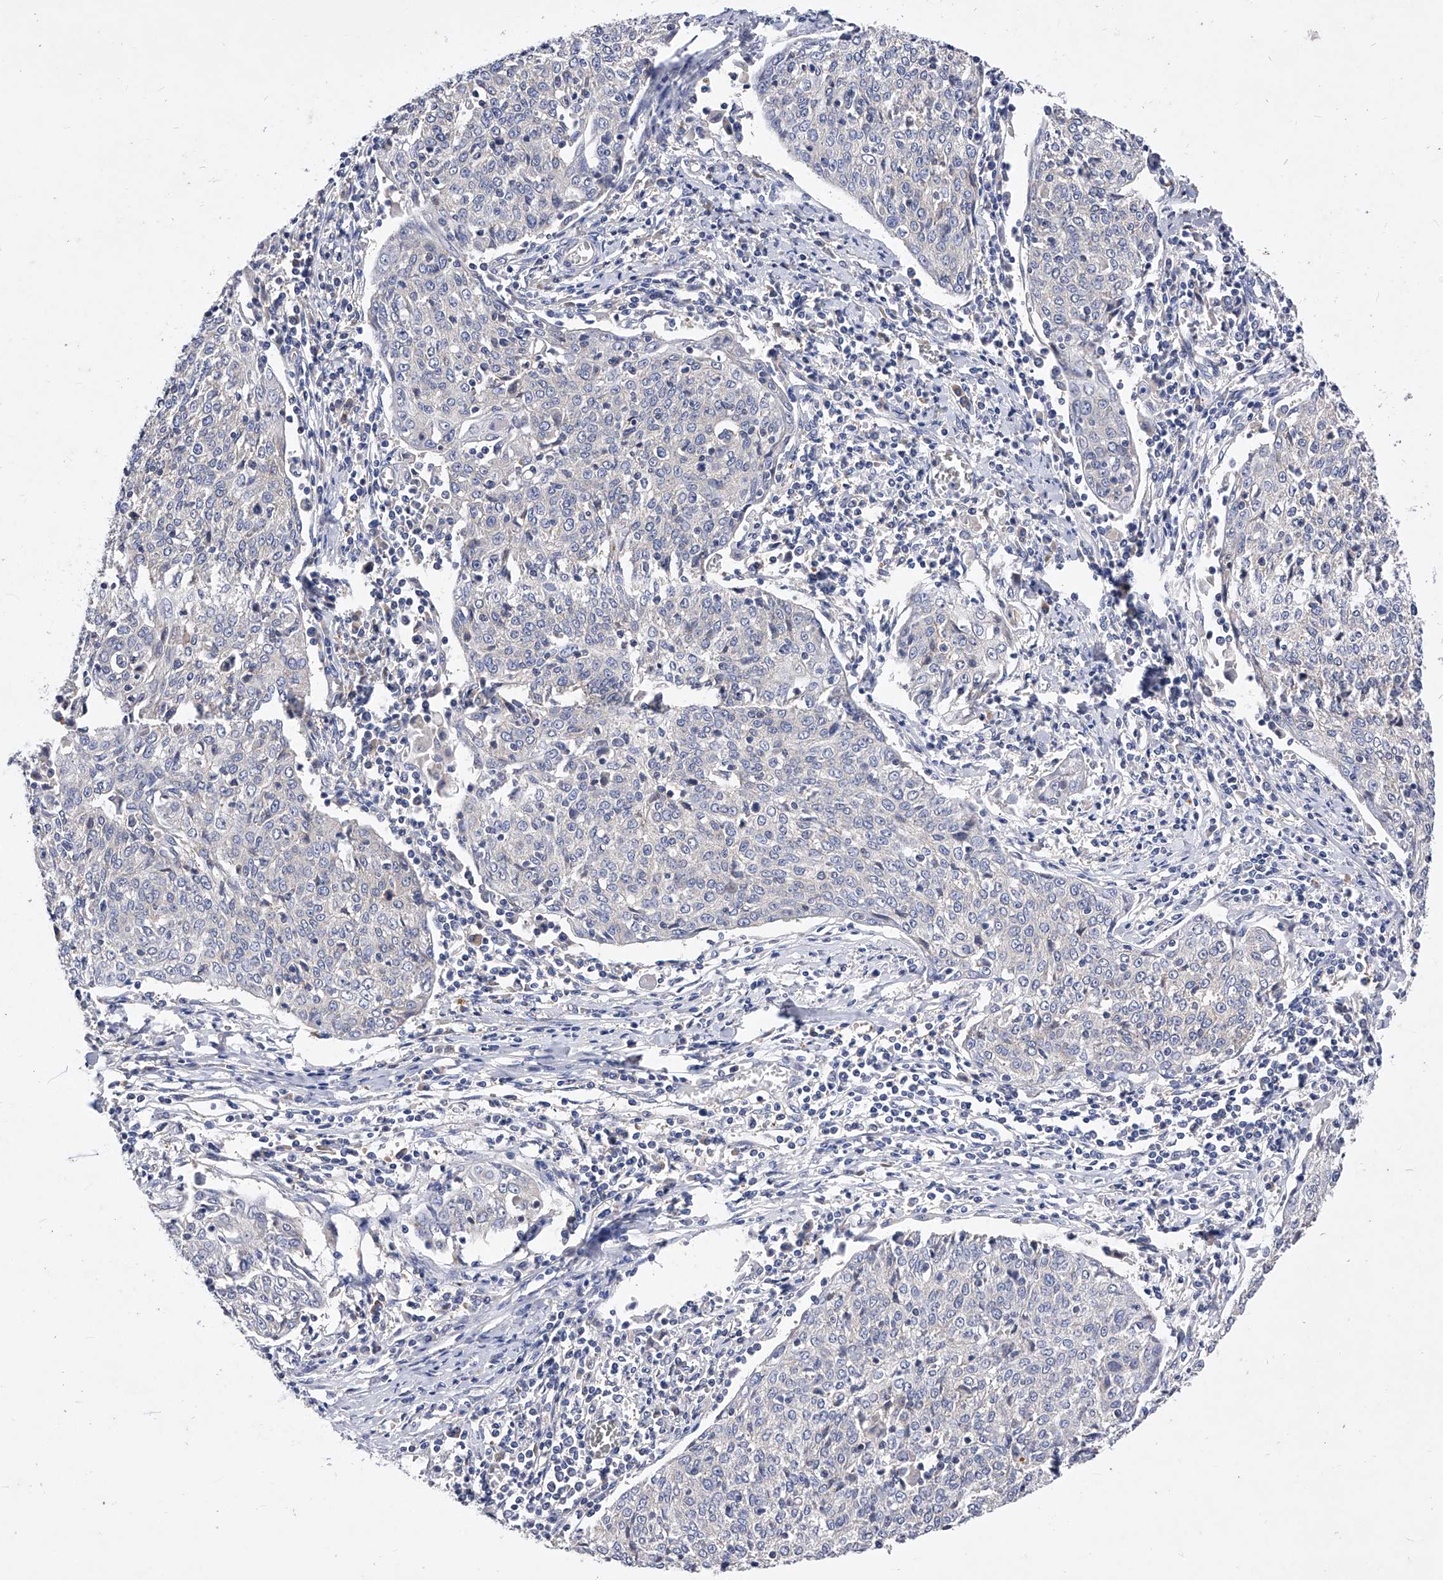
{"staining": {"intensity": "negative", "quantity": "none", "location": "none"}, "tissue": "cervical cancer", "cell_type": "Tumor cells", "image_type": "cancer", "snomed": [{"axis": "morphology", "description": "Squamous cell carcinoma, NOS"}, {"axis": "topography", "description": "Cervix"}], "caption": "Histopathology image shows no significant protein staining in tumor cells of cervical squamous cell carcinoma.", "gene": "PPP5C", "patient": {"sex": "female", "age": 48}}